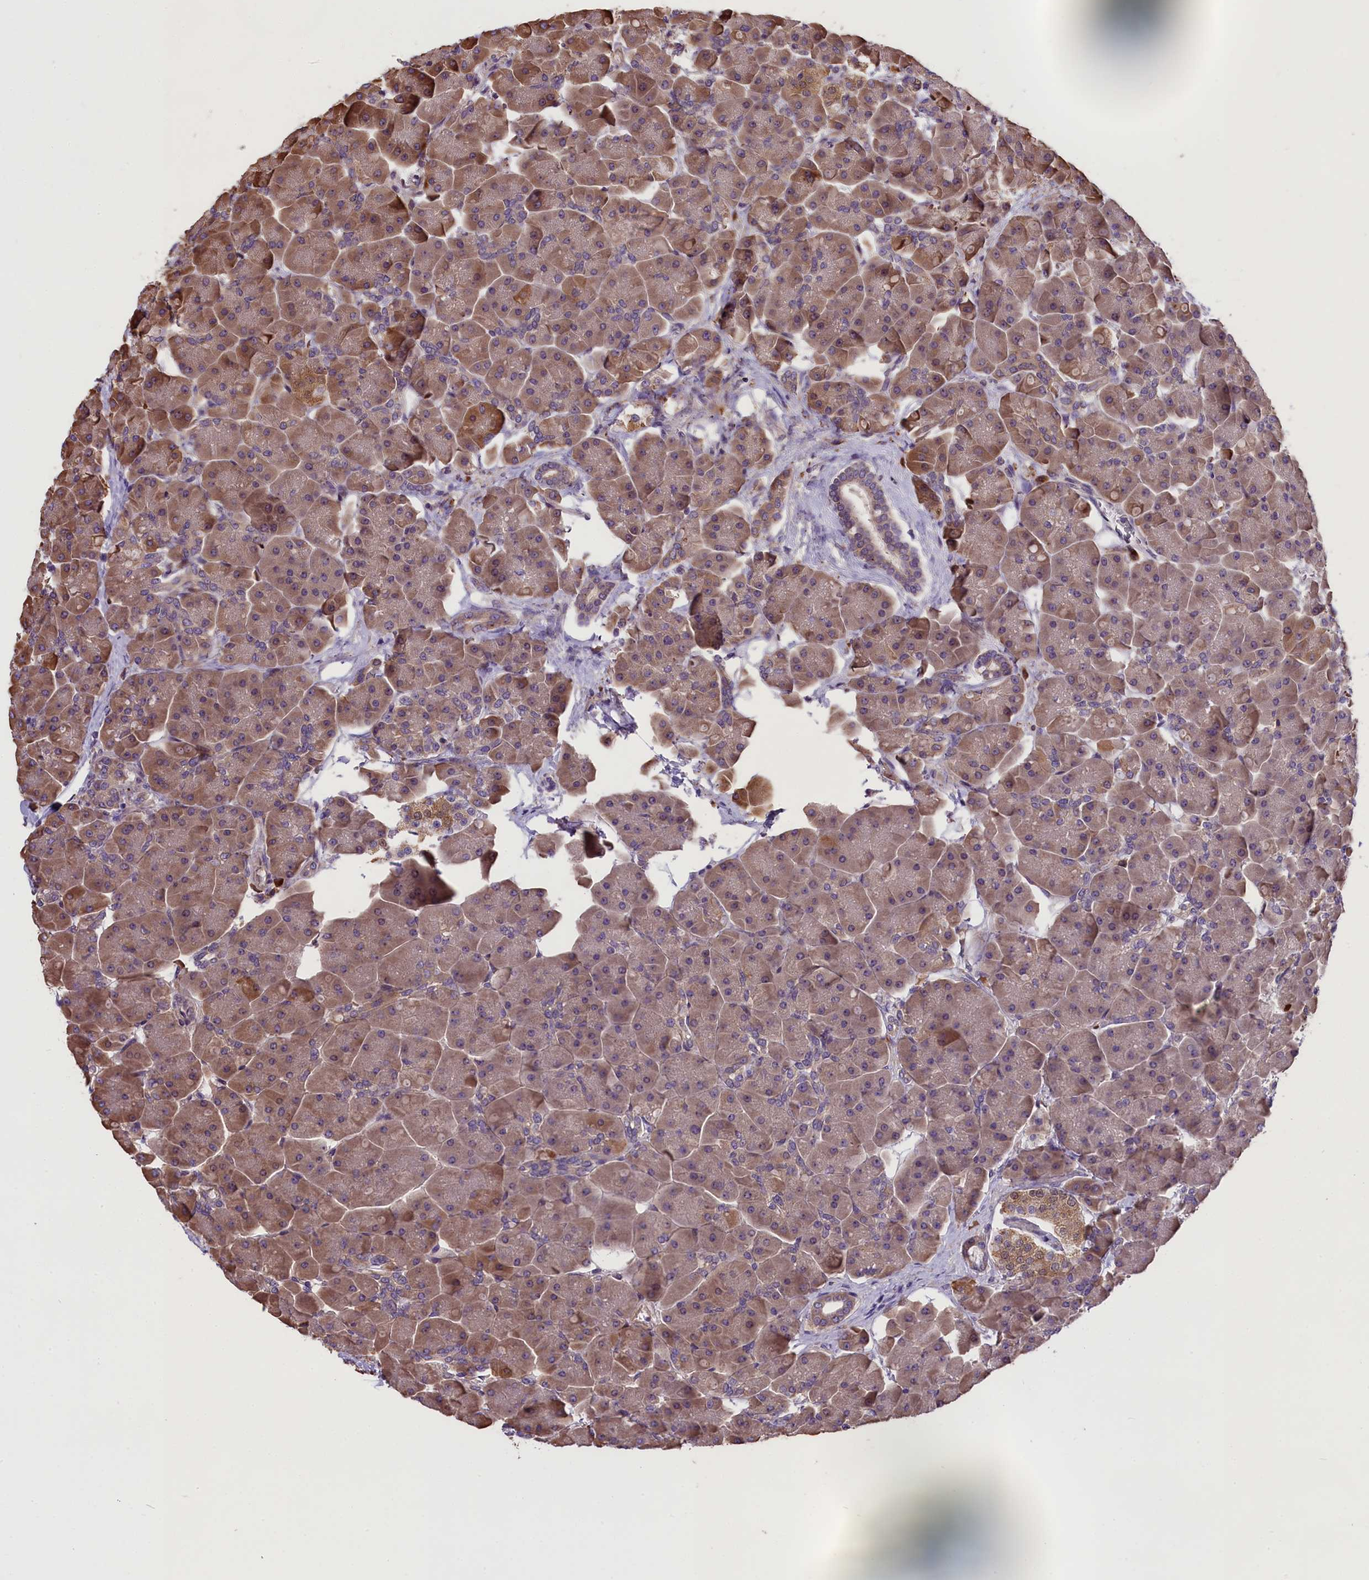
{"staining": {"intensity": "moderate", "quantity": "25%-75%", "location": "cytoplasmic/membranous"}, "tissue": "pancreas", "cell_type": "Exocrine glandular cells", "image_type": "normal", "snomed": [{"axis": "morphology", "description": "Normal tissue, NOS"}, {"axis": "topography", "description": "Pancreas"}], "caption": "About 25%-75% of exocrine glandular cells in benign pancreas display moderate cytoplasmic/membranous protein positivity as visualized by brown immunohistochemical staining.", "gene": "ABCC10", "patient": {"sex": "male", "age": 66}}